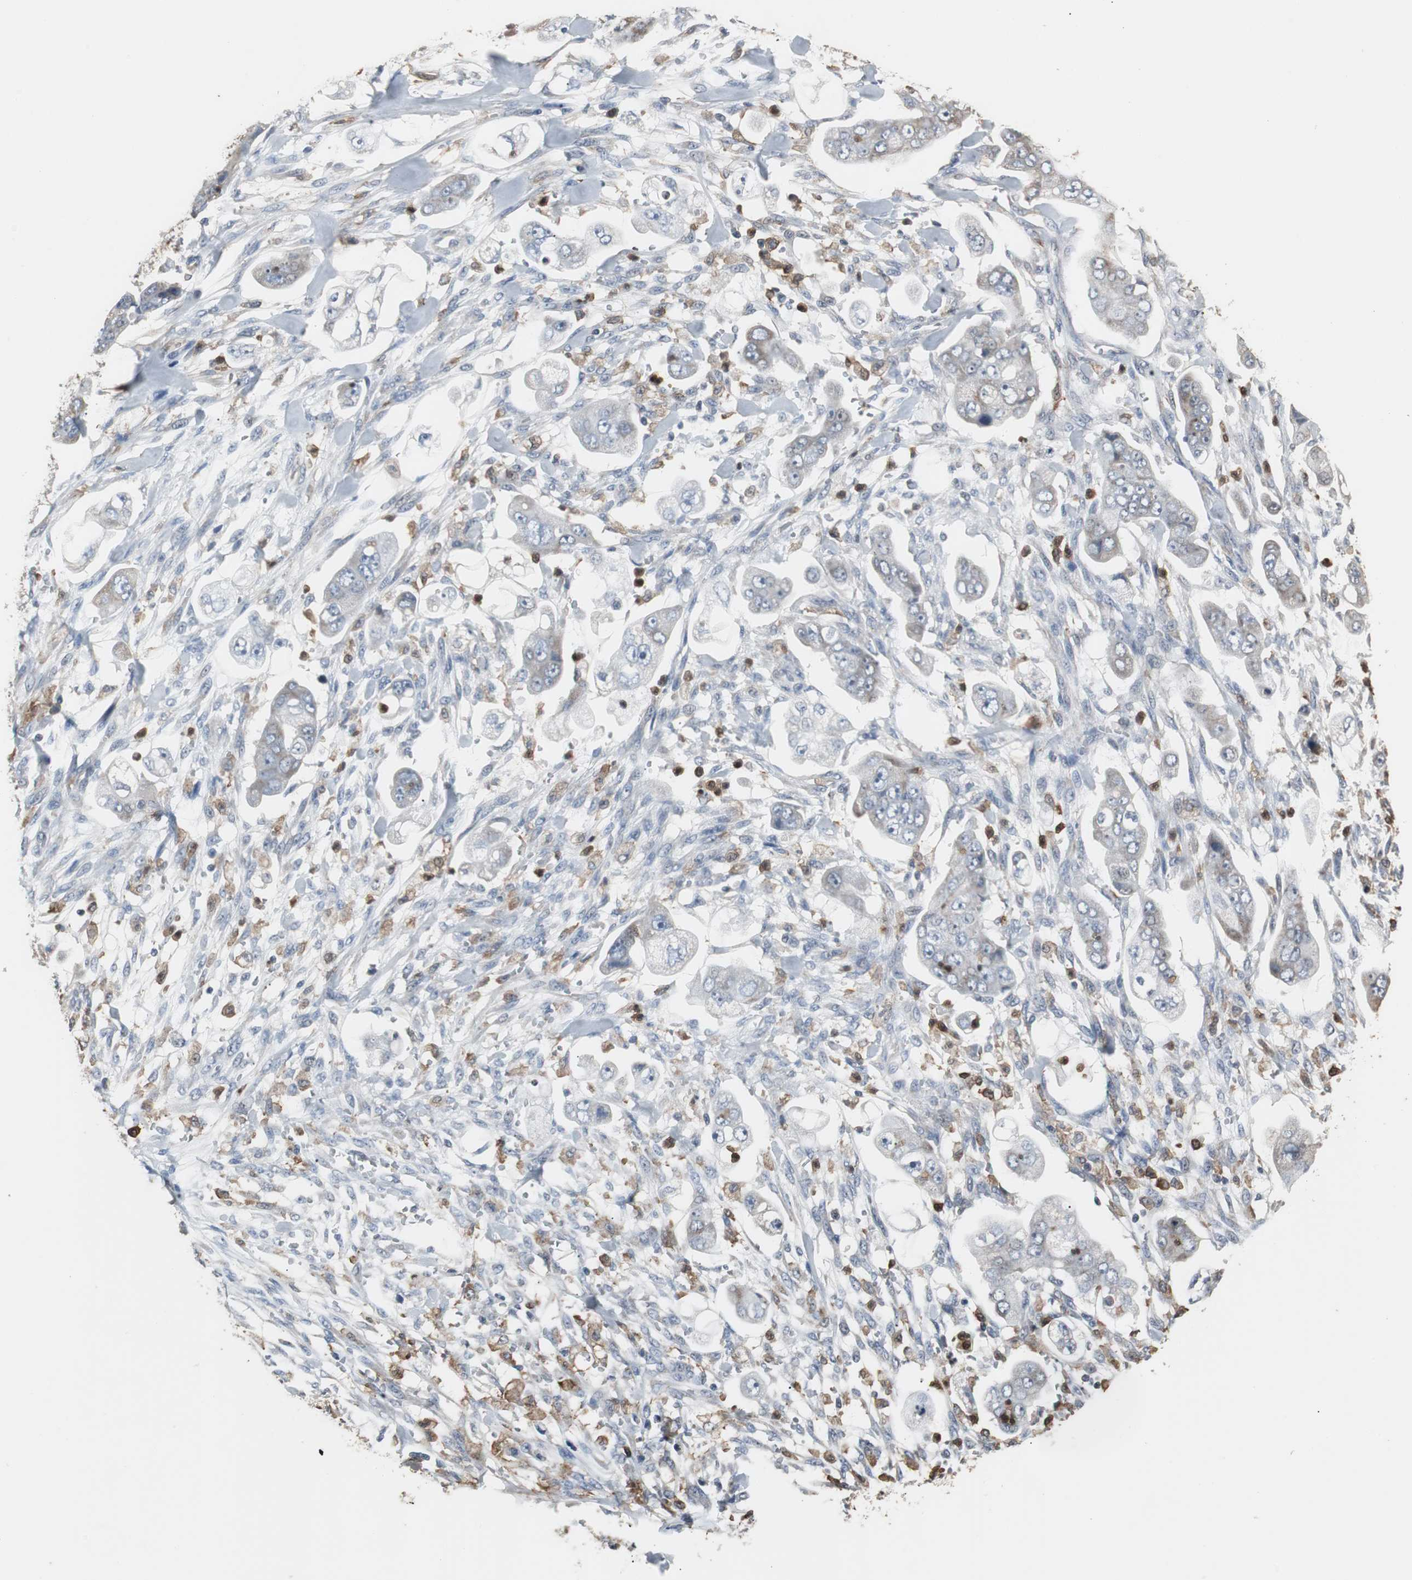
{"staining": {"intensity": "negative", "quantity": "none", "location": "none"}, "tissue": "stomach cancer", "cell_type": "Tumor cells", "image_type": "cancer", "snomed": [{"axis": "morphology", "description": "Adenocarcinoma, NOS"}, {"axis": "topography", "description": "Stomach"}], "caption": "This micrograph is of stomach cancer (adenocarcinoma) stained with immunohistochemistry to label a protein in brown with the nuclei are counter-stained blue. There is no expression in tumor cells. The staining is performed using DAB brown chromogen with nuclei counter-stained in using hematoxylin.", "gene": "NCF2", "patient": {"sex": "male", "age": 62}}